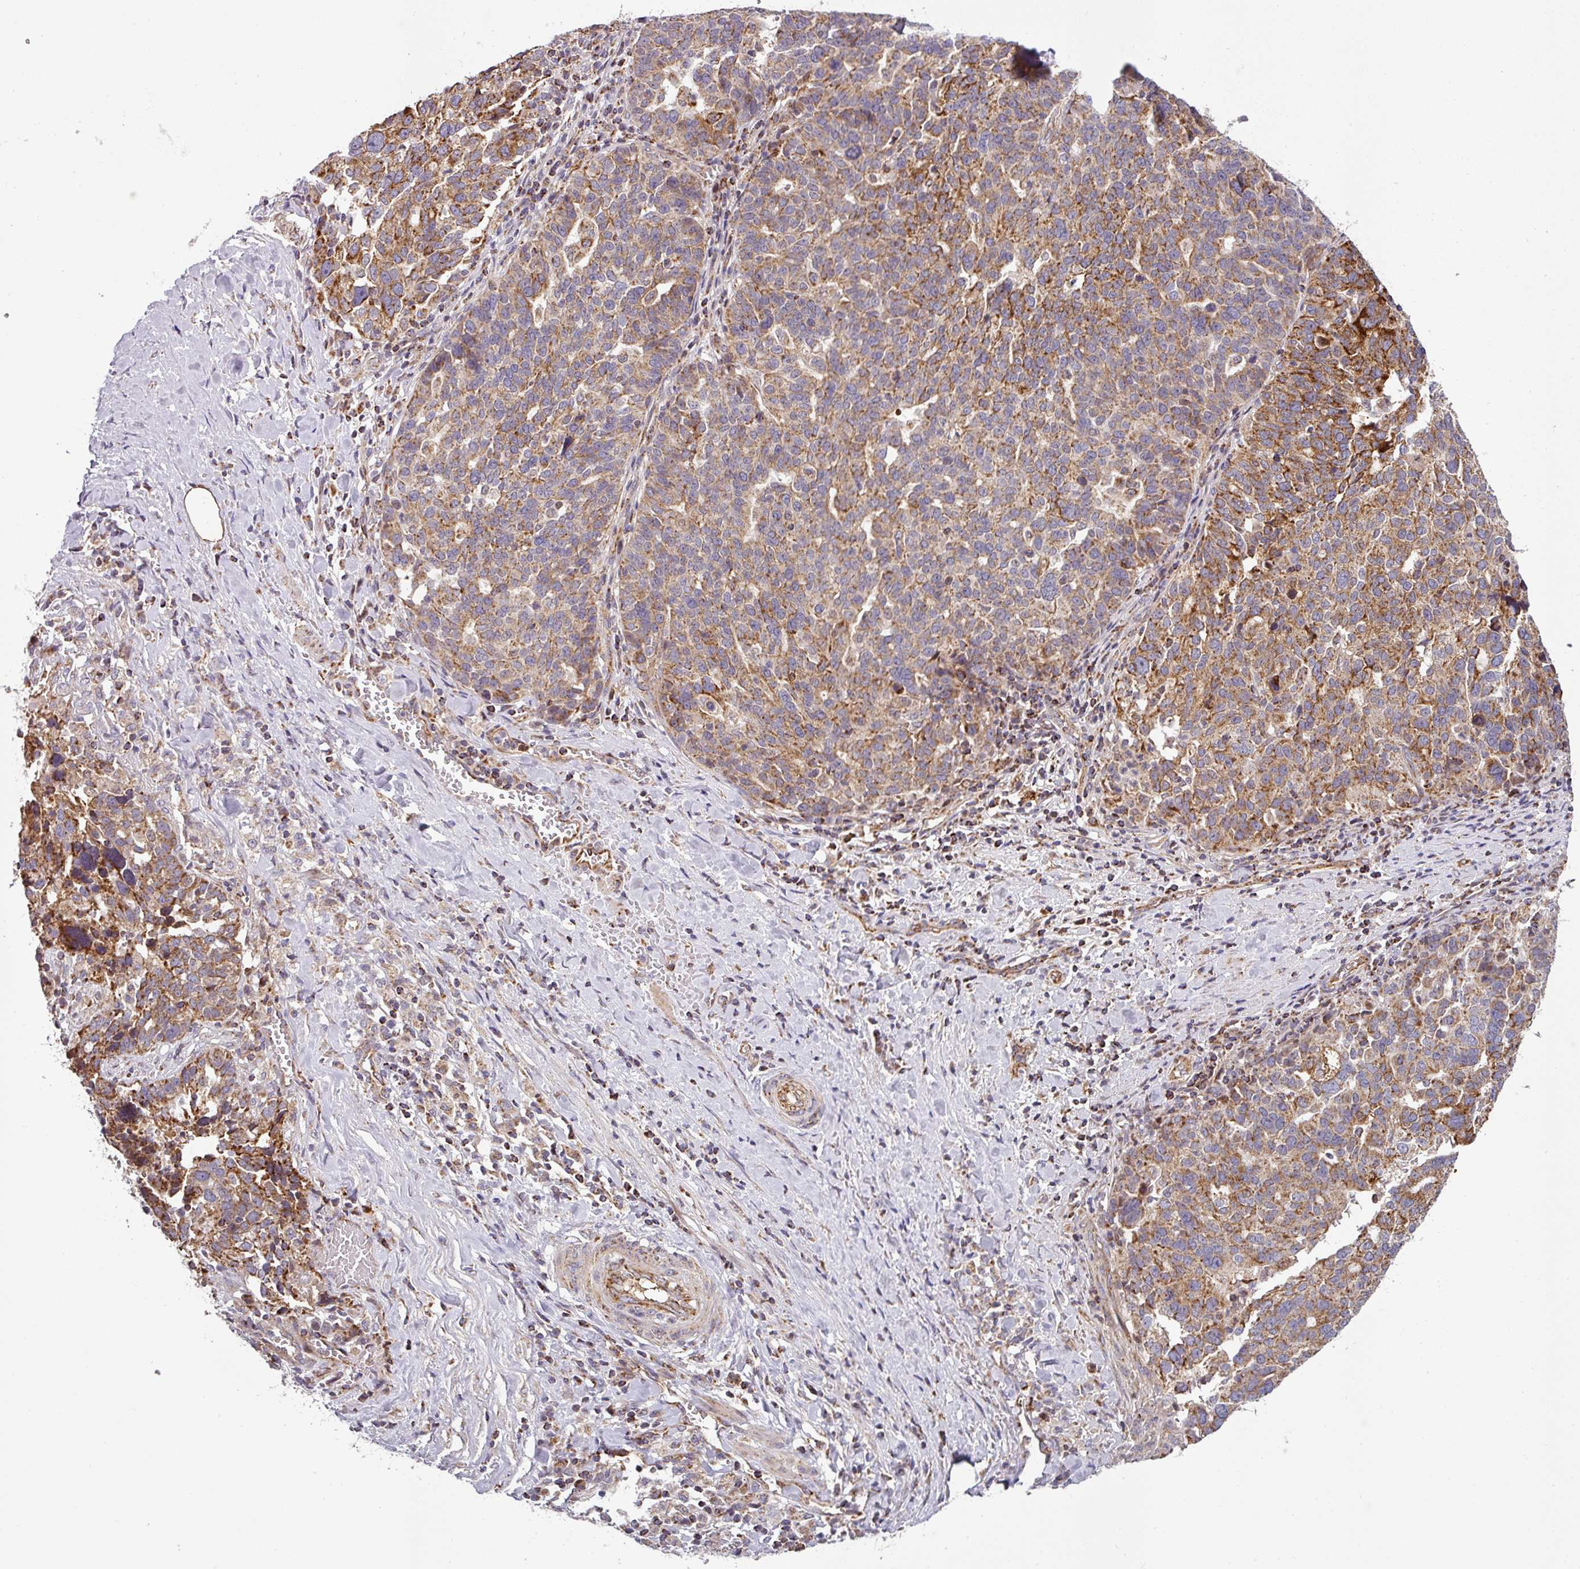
{"staining": {"intensity": "moderate", "quantity": ">75%", "location": "cytoplasmic/membranous"}, "tissue": "ovarian cancer", "cell_type": "Tumor cells", "image_type": "cancer", "snomed": [{"axis": "morphology", "description": "Cystadenocarcinoma, serous, NOS"}, {"axis": "topography", "description": "Ovary"}], "caption": "DAB immunohistochemical staining of ovarian serous cystadenocarcinoma reveals moderate cytoplasmic/membranous protein positivity in about >75% of tumor cells. (brown staining indicates protein expression, while blue staining denotes nuclei).", "gene": "PRELID3B", "patient": {"sex": "female", "age": 59}}